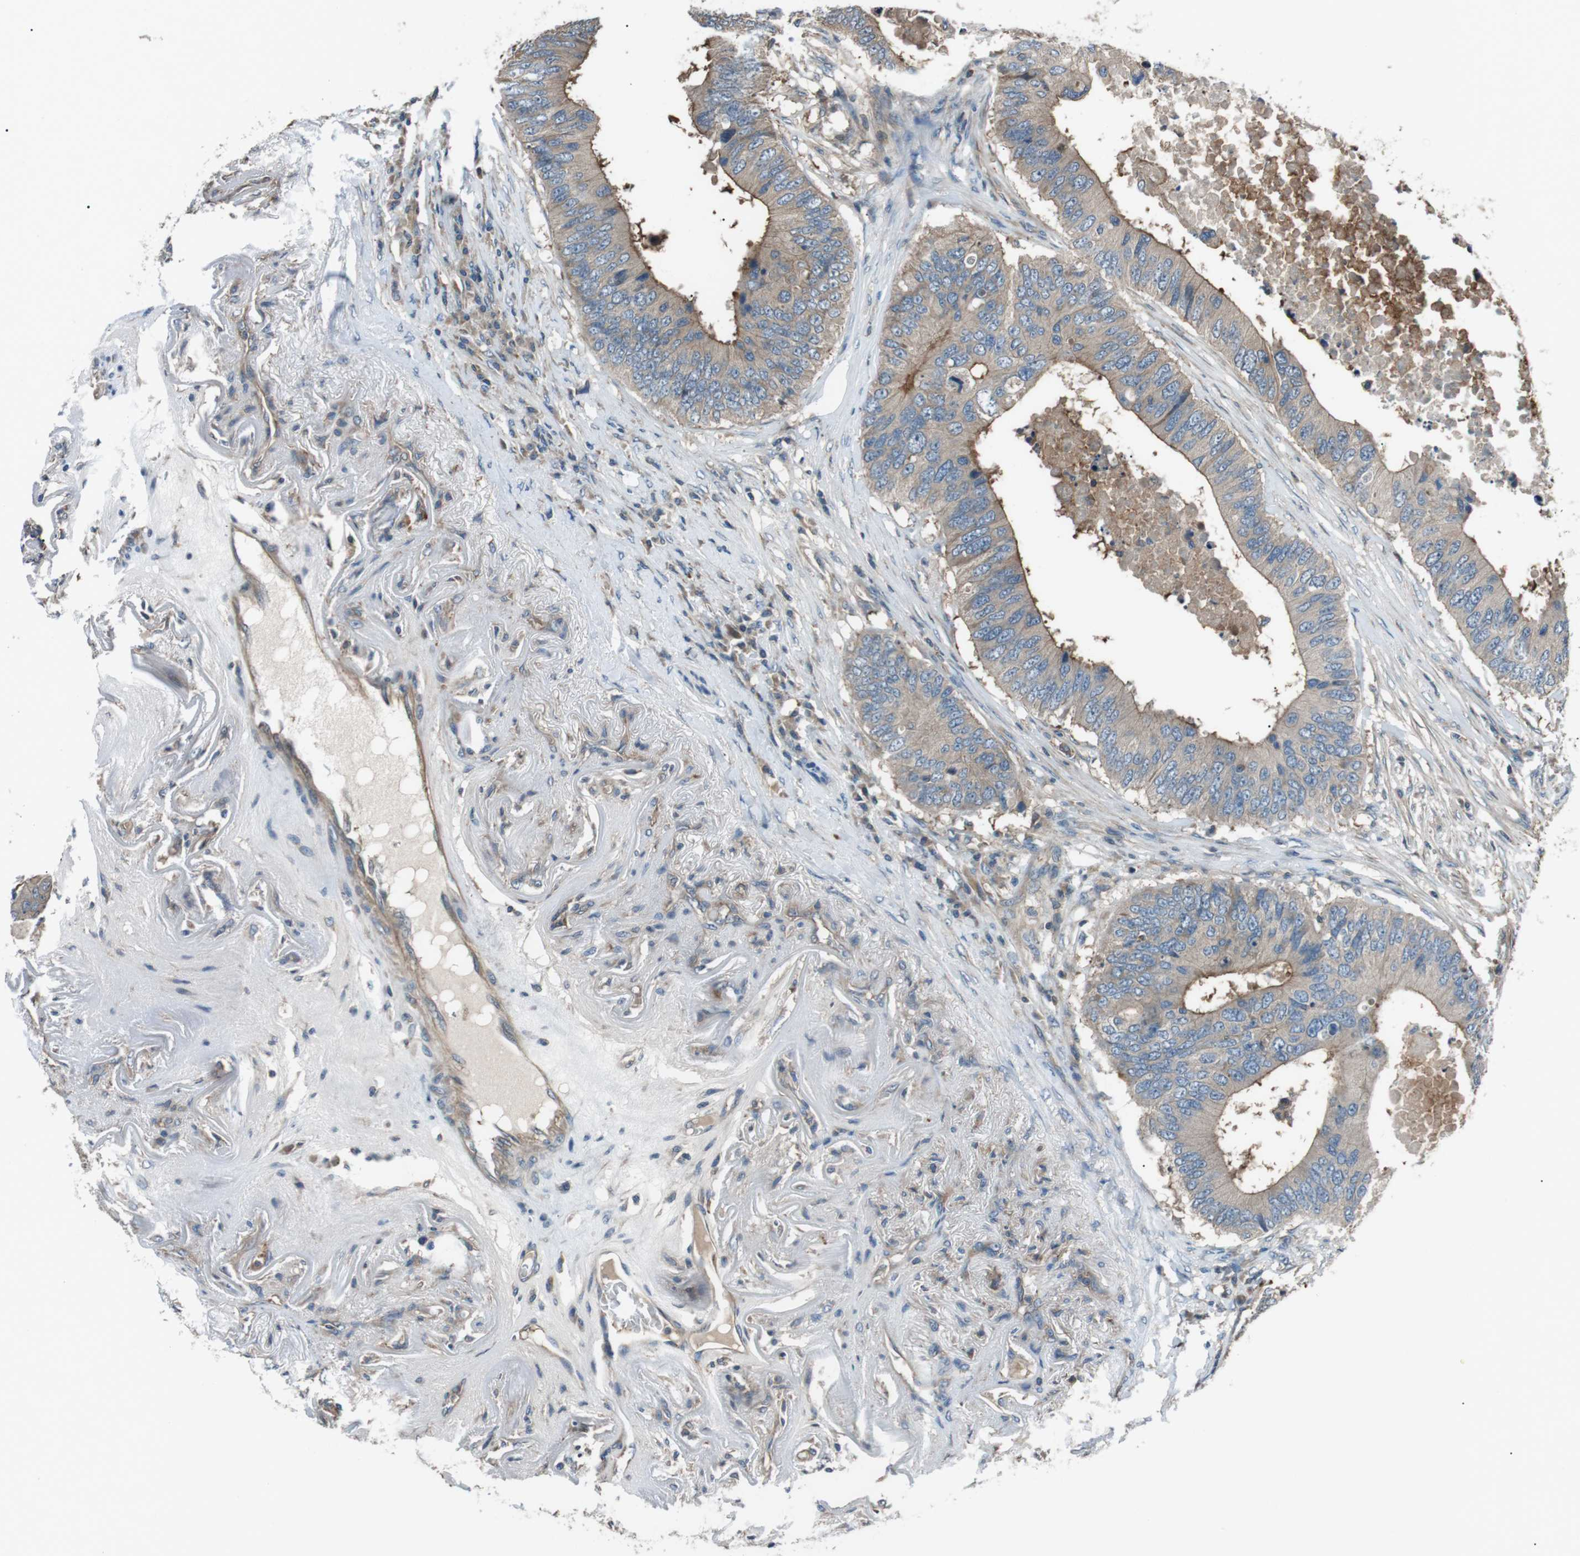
{"staining": {"intensity": "moderate", "quantity": "25%-75%", "location": "cytoplasmic/membranous"}, "tissue": "colorectal cancer", "cell_type": "Tumor cells", "image_type": "cancer", "snomed": [{"axis": "morphology", "description": "Adenocarcinoma, NOS"}, {"axis": "topography", "description": "Colon"}], "caption": "Immunohistochemical staining of adenocarcinoma (colorectal) reveals medium levels of moderate cytoplasmic/membranous expression in about 25%-75% of tumor cells. Ihc stains the protein in brown and the nuclei are stained blue.", "gene": "GPR161", "patient": {"sex": "male", "age": 71}}